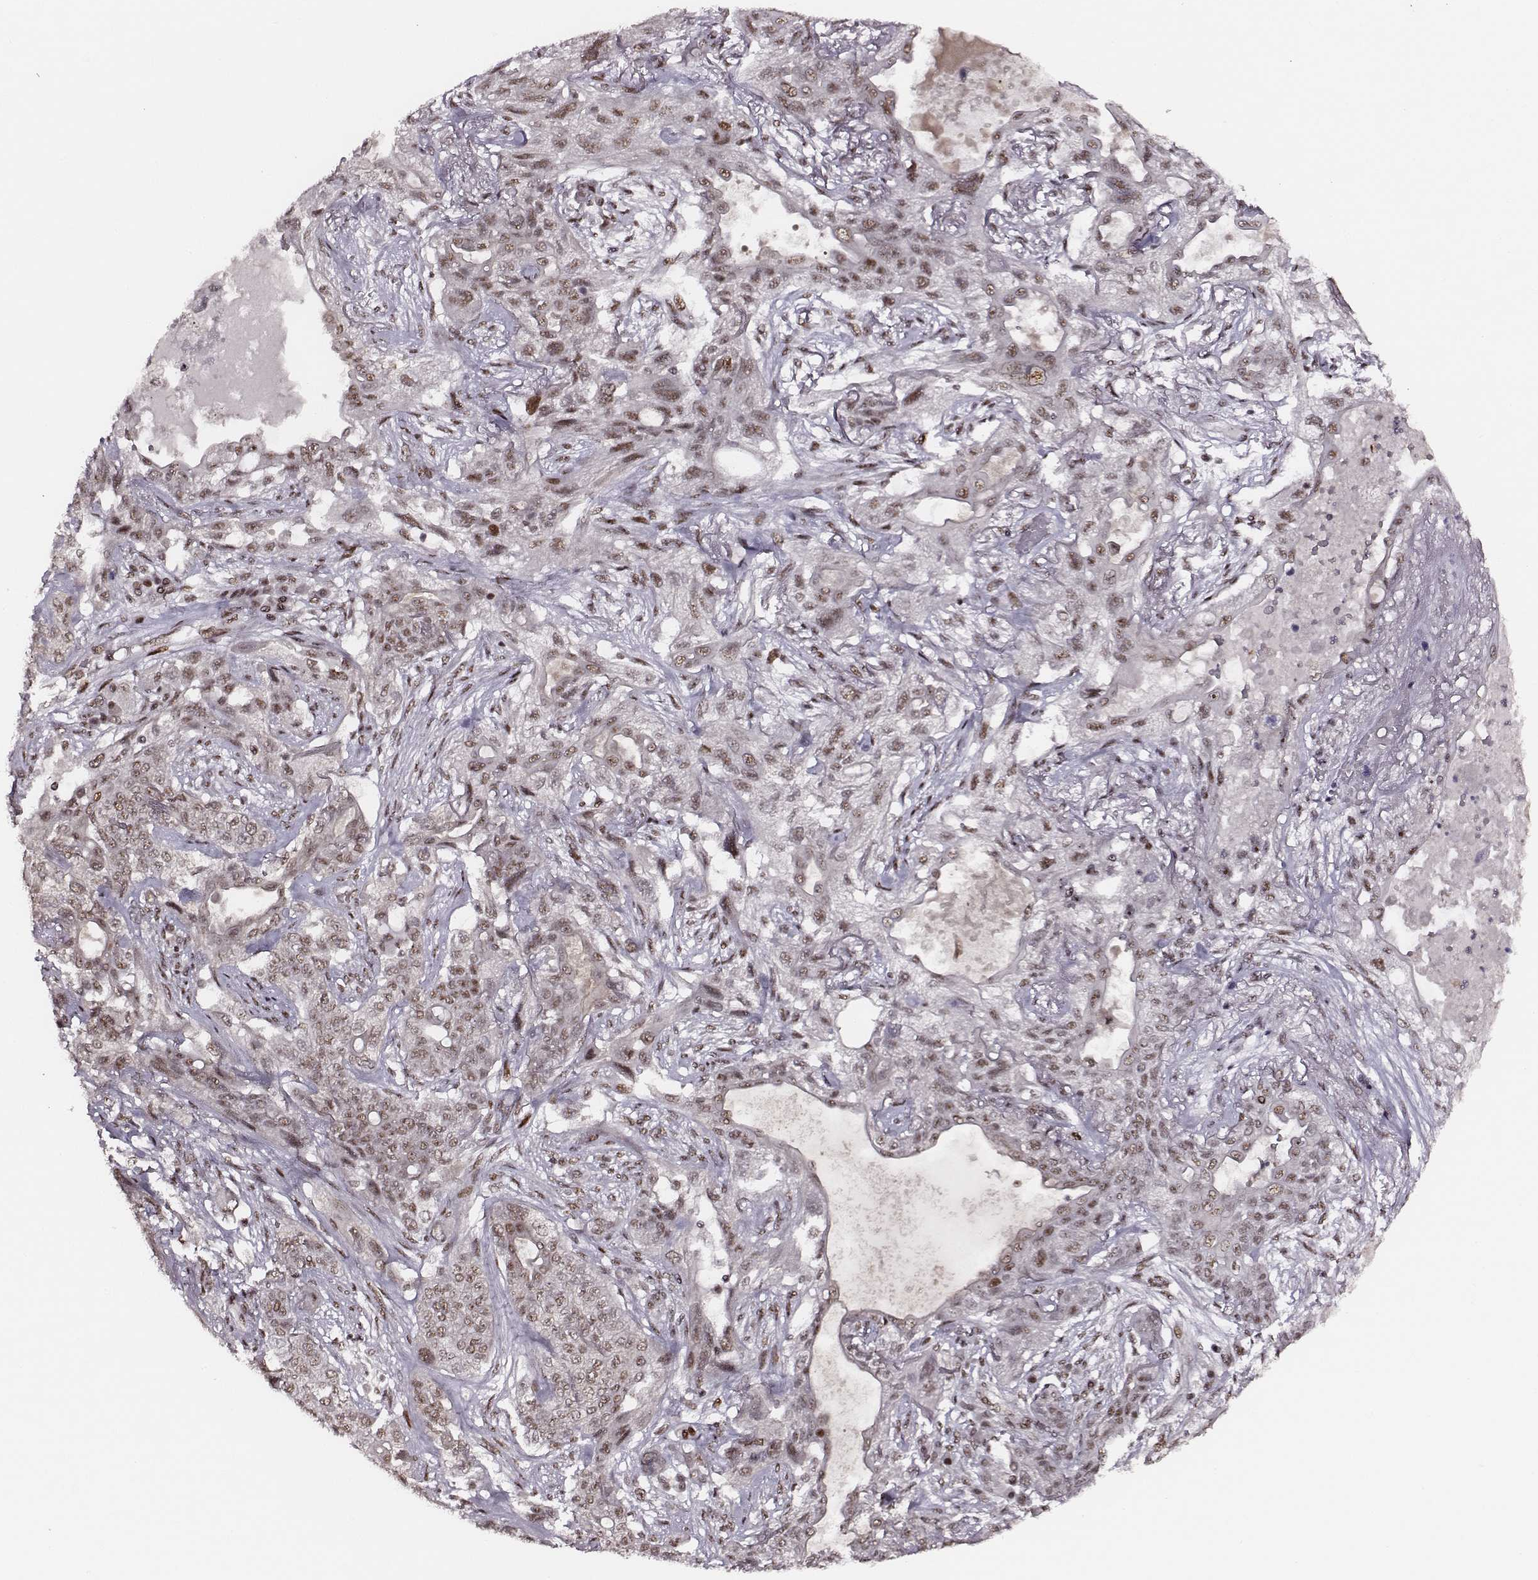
{"staining": {"intensity": "moderate", "quantity": ">75%", "location": "nuclear"}, "tissue": "lung cancer", "cell_type": "Tumor cells", "image_type": "cancer", "snomed": [{"axis": "morphology", "description": "Squamous cell carcinoma, NOS"}, {"axis": "topography", "description": "Lung"}], "caption": "Protein expression analysis of lung cancer exhibits moderate nuclear positivity in about >75% of tumor cells. The staining was performed using DAB to visualize the protein expression in brown, while the nuclei were stained in blue with hematoxylin (Magnification: 20x).", "gene": "PPARA", "patient": {"sex": "female", "age": 70}}